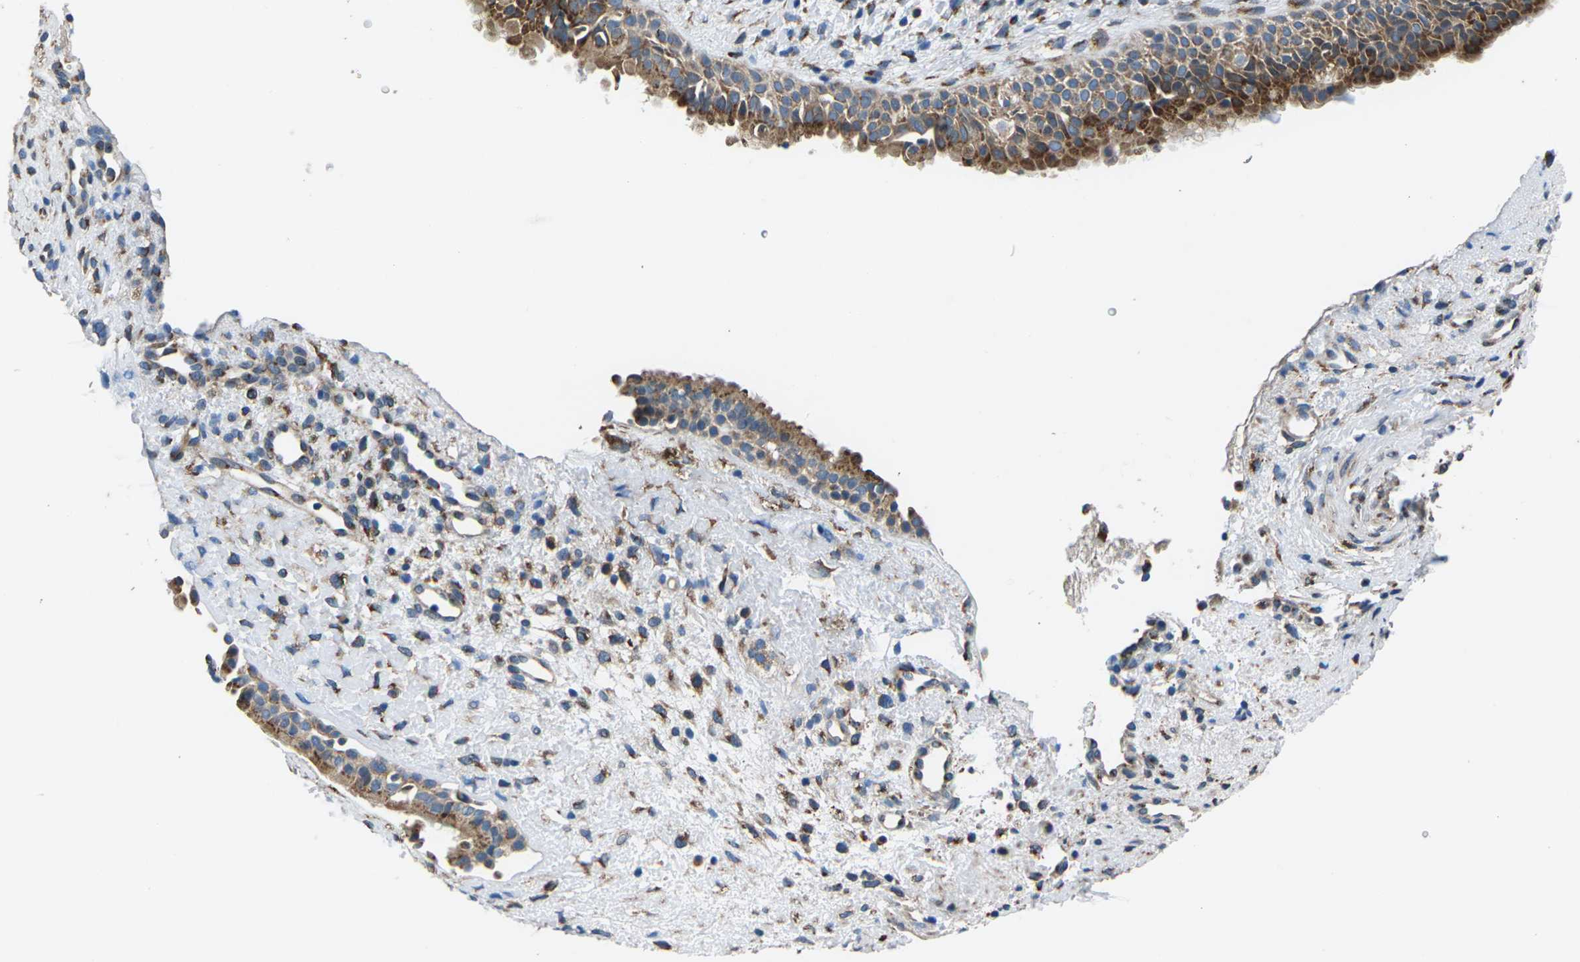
{"staining": {"intensity": "moderate", "quantity": ">75%", "location": "cytoplasmic/membranous"}, "tissue": "nasopharynx", "cell_type": "Respiratory epithelial cells", "image_type": "normal", "snomed": [{"axis": "morphology", "description": "Normal tissue, NOS"}, {"axis": "topography", "description": "Nasopharynx"}], "caption": "Protein expression analysis of unremarkable nasopharynx demonstrates moderate cytoplasmic/membranous expression in approximately >75% of respiratory epithelial cells.", "gene": "GABRP", "patient": {"sex": "male", "age": 22}}